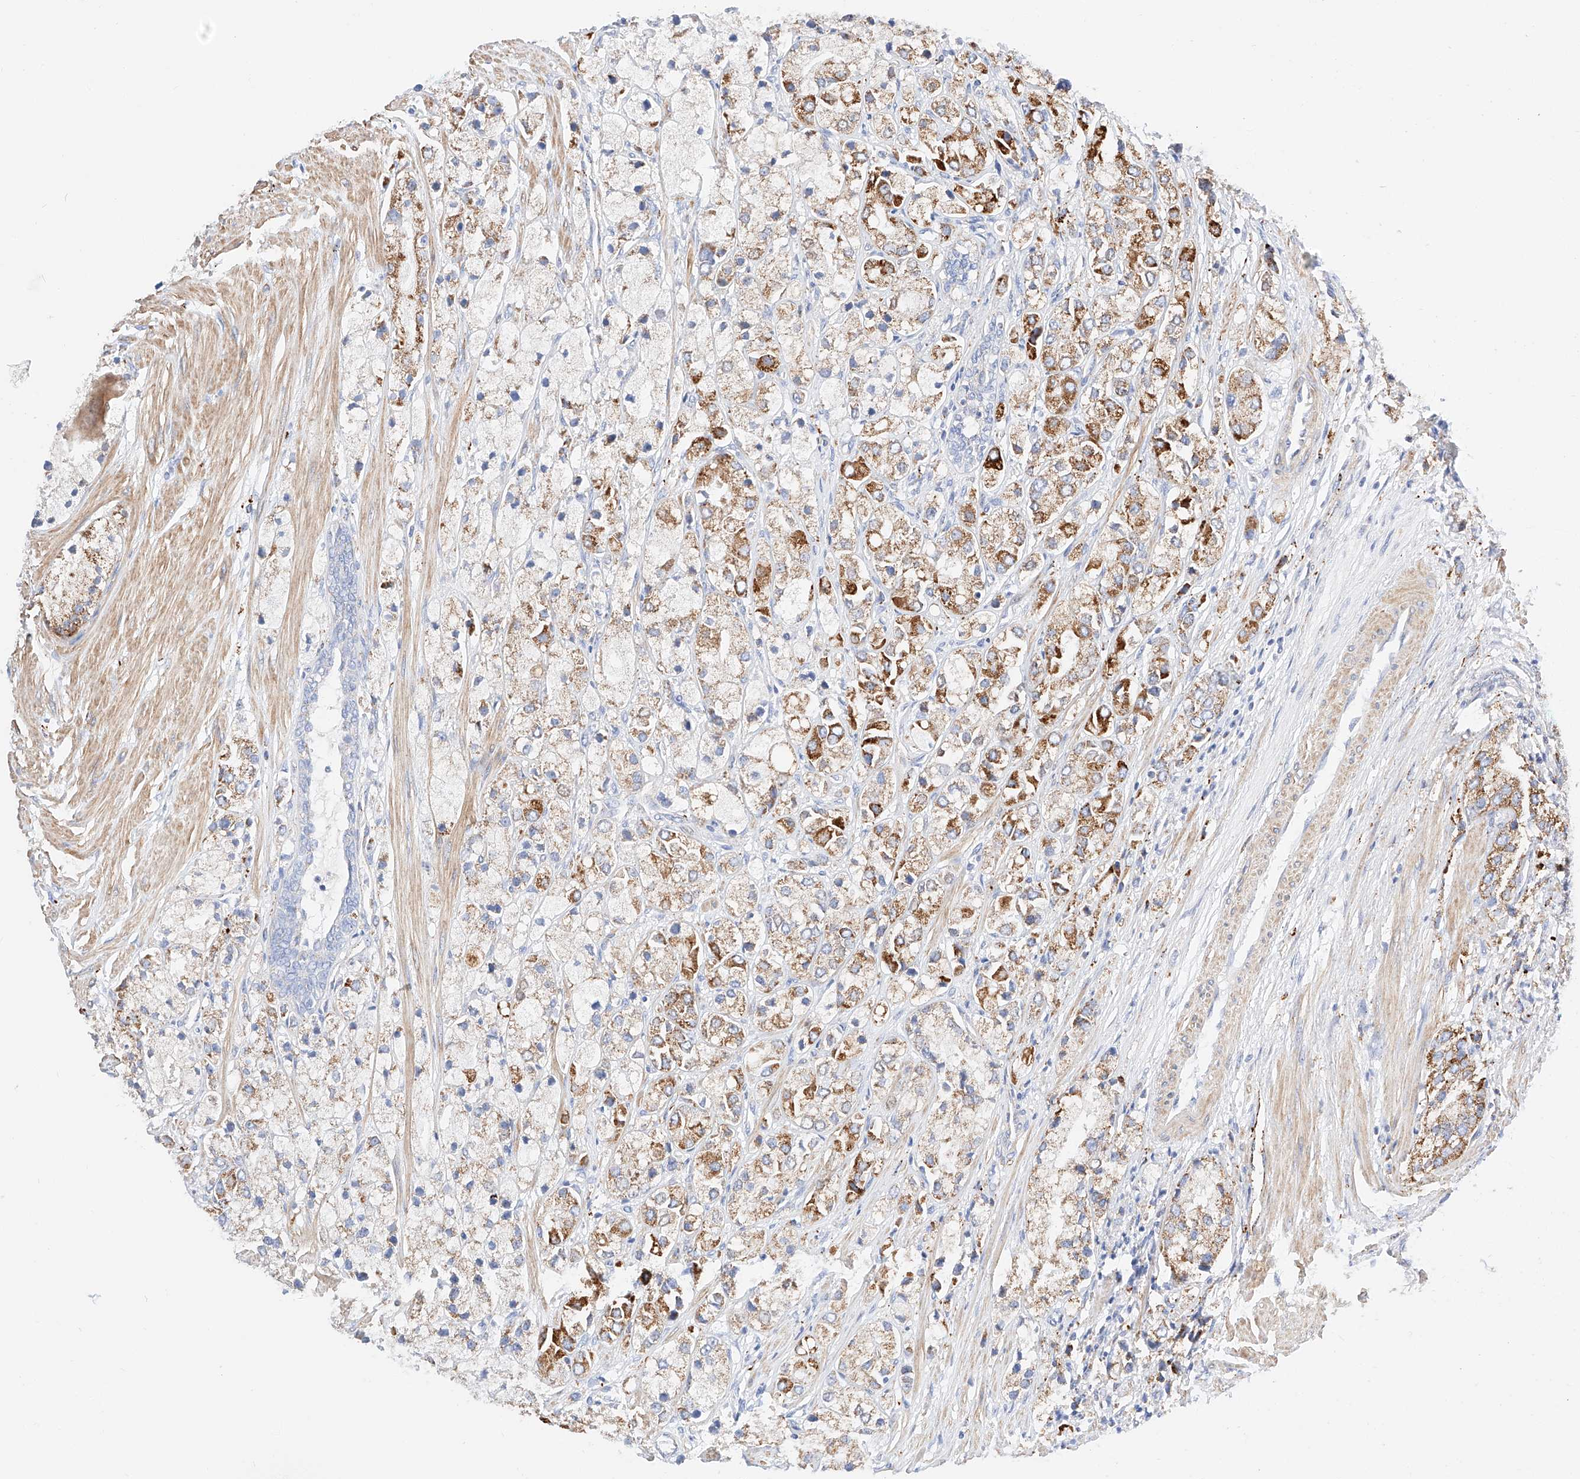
{"staining": {"intensity": "moderate", "quantity": "25%-75%", "location": "cytoplasmic/membranous"}, "tissue": "prostate cancer", "cell_type": "Tumor cells", "image_type": "cancer", "snomed": [{"axis": "morphology", "description": "Adenocarcinoma, High grade"}, {"axis": "topography", "description": "Prostate"}], "caption": "IHC photomicrograph of neoplastic tissue: human prostate high-grade adenocarcinoma stained using IHC demonstrates medium levels of moderate protein expression localized specifically in the cytoplasmic/membranous of tumor cells, appearing as a cytoplasmic/membranous brown color.", "gene": "C6orf62", "patient": {"sex": "male", "age": 50}}